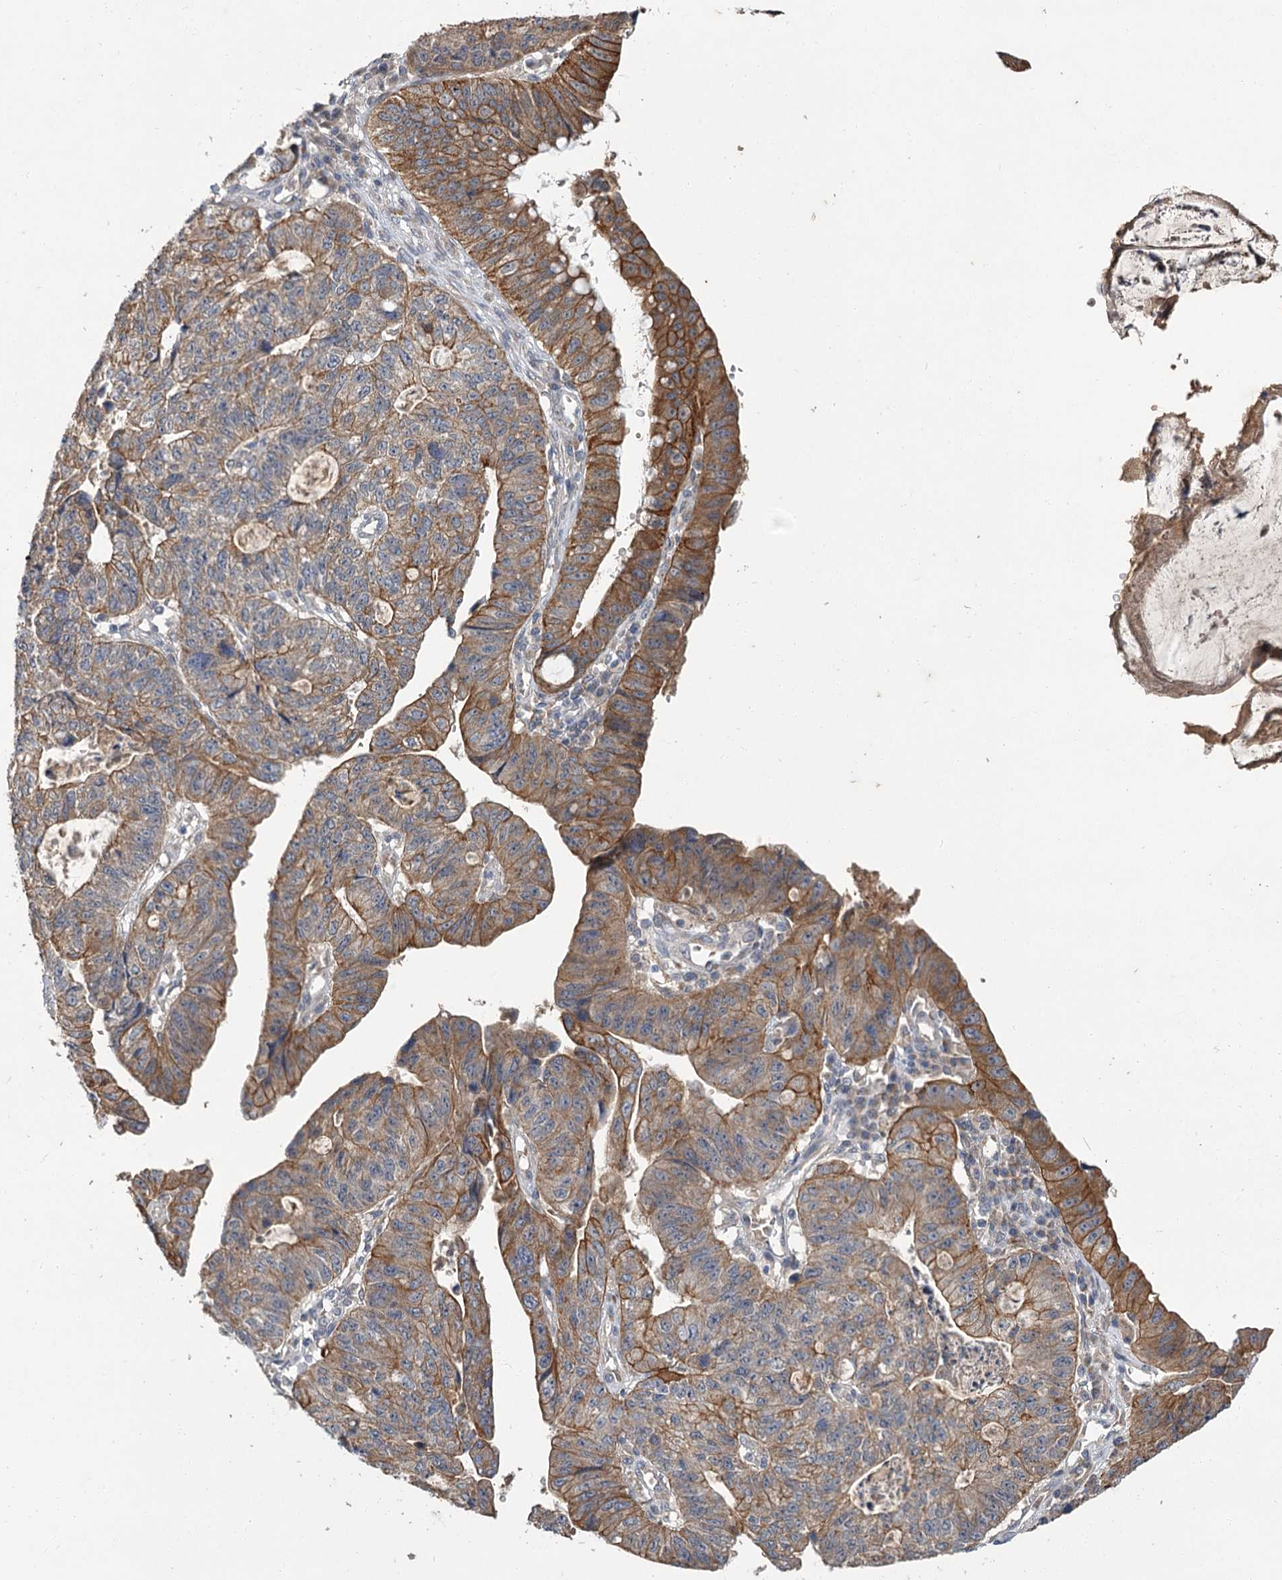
{"staining": {"intensity": "moderate", "quantity": ">75%", "location": "cytoplasmic/membranous"}, "tissue": "stomach cancer", "cell_type": "Tumor cells", "image_type": "cancer", "snomed": [{"axis": "morphology", "description": "Adenocarcinoma, NOS"}, {"axis": "topography", "description": "Stomach"}], "caption": "The photomicrograph demonstrates staining of stomach cancer, revealing moderate cytoplasmic/membranous protein expression (brown color) within tumor cells.", "gene": "MFN1", "patient": {"sex": "male", "age": 59}}